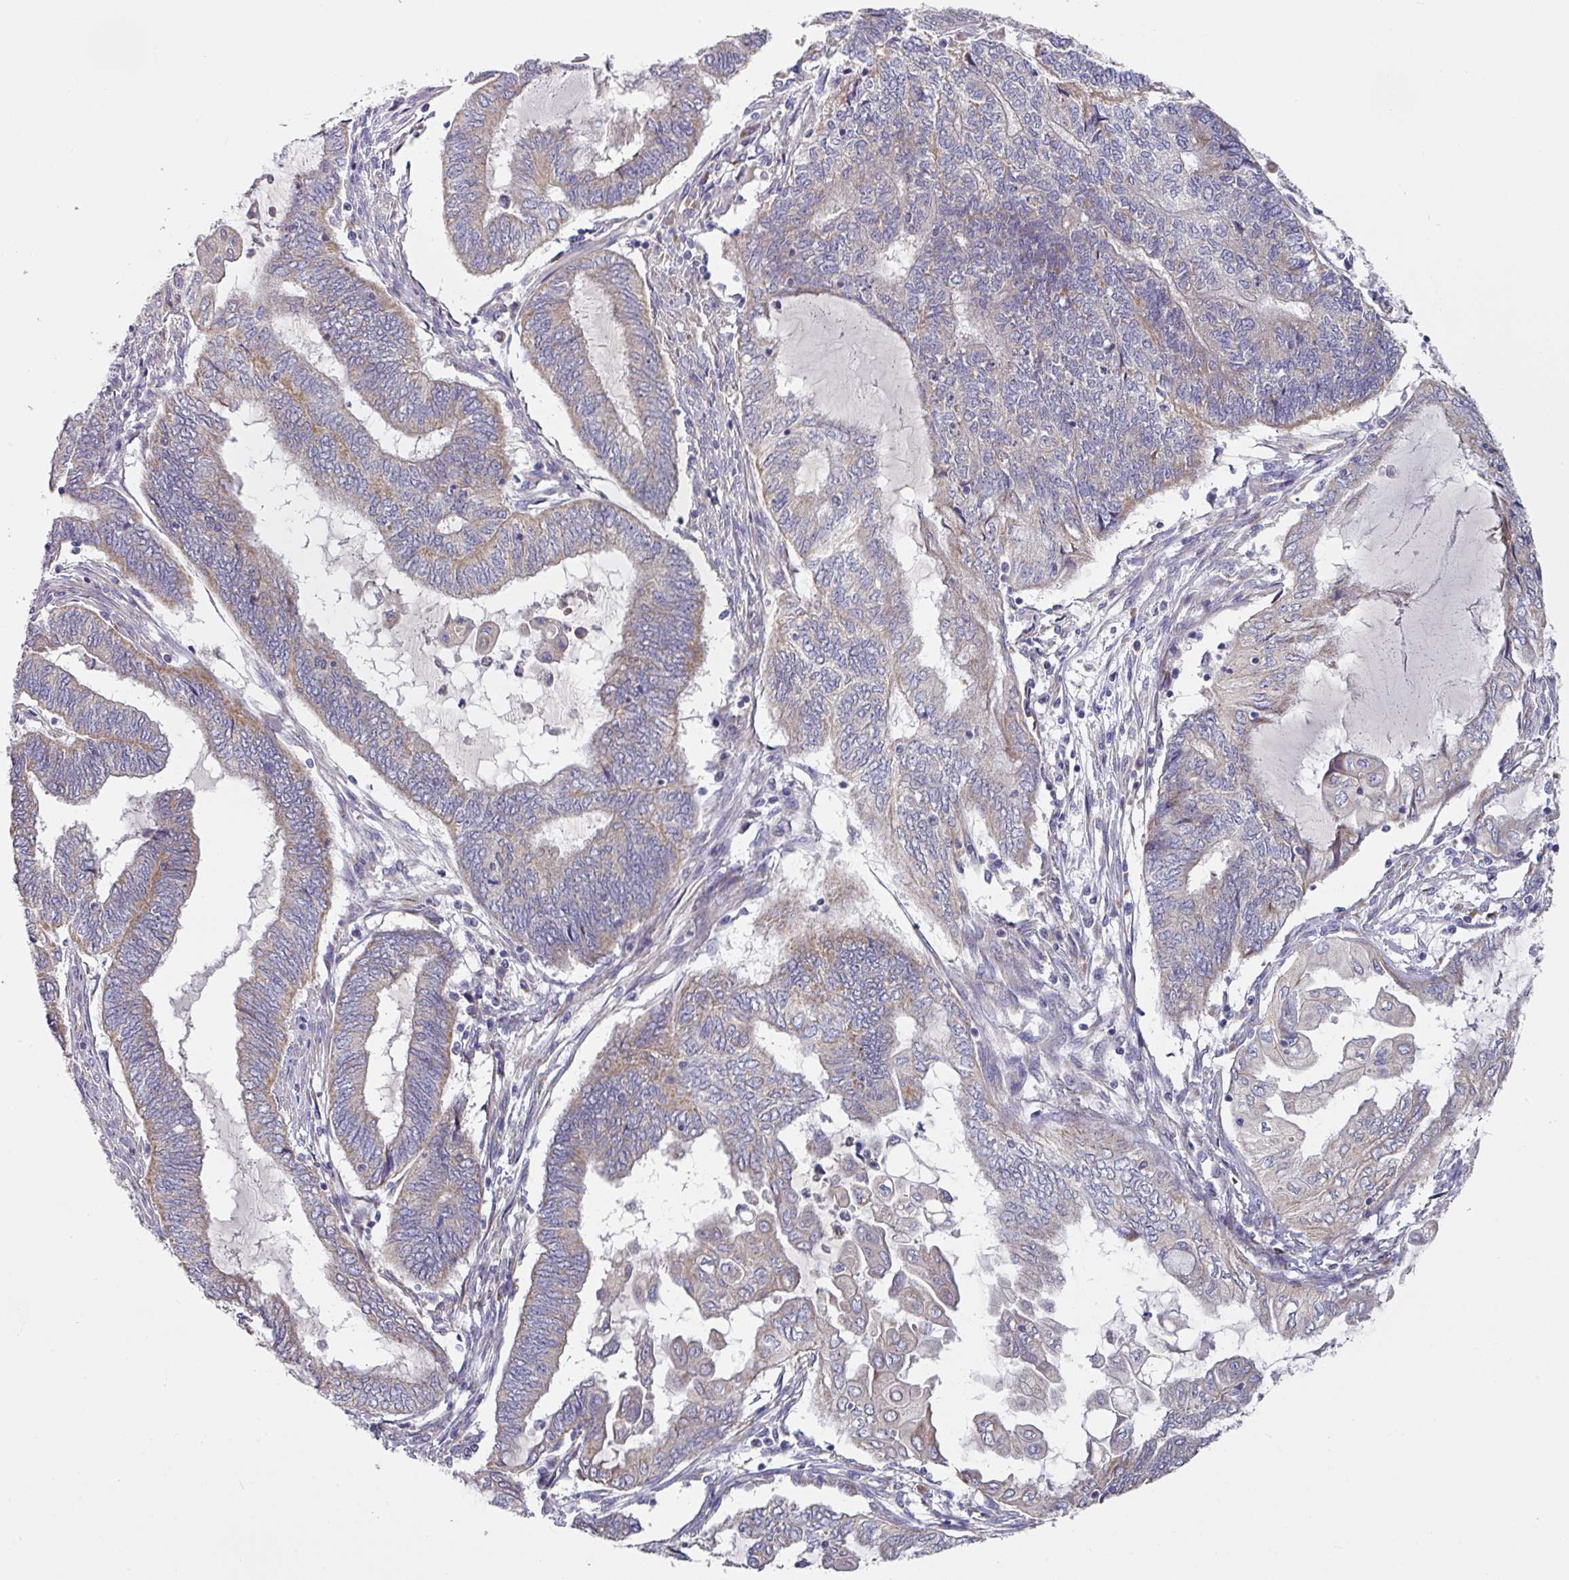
{"staining": {"intensity": "moderate", "quantity": "<25%", "location": "cytoplasmic/membranous"}, "tissue": "endometrial cancer", "cell_type": "Tumor cells", "image_type": "cancer", "snomed": [{"axis": "morphology", "description": "Adenocarcinoma, NOS"}, {"axis": "topography", "description": "Uterus"}, {"axis": "topography", "description": "Endometrium"}], "caption": "IHC micrograph of adenocarcinoma (endometrial) stained for a protein (brown), which demonstrates low levels of moderate cytoplasmic/membranous staining in about <25% of tumor cells.", "gene": "PYROXD2", "patient": {"sex": "female", "age": 70}}